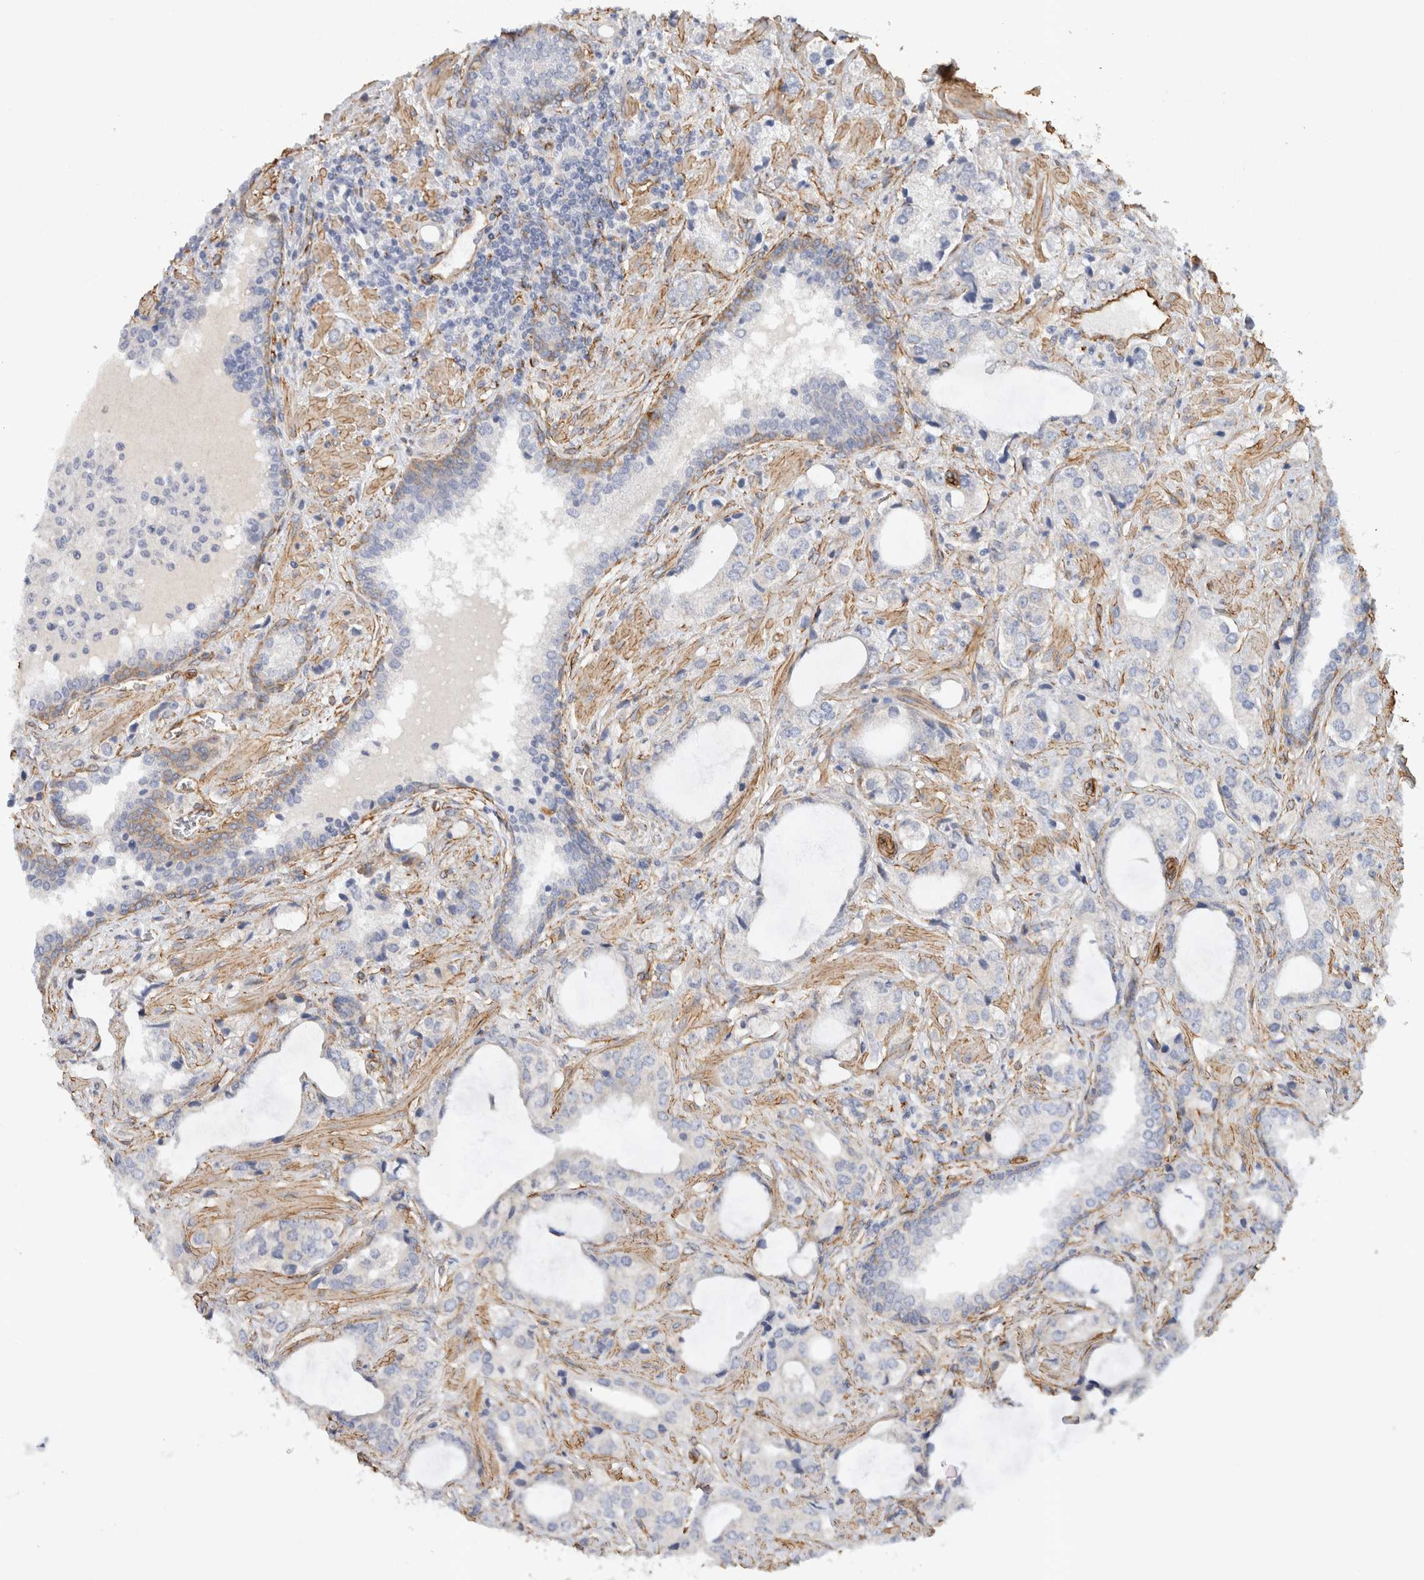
{"staining": {"intensity": "negative", "quantity": "none", "location": "none"}, "tissue": "prostate cancer", "cell_type": "Tumor cells", "image_type": "cancer", "snomed": [{"axis": "morphology", "description": "Adenocarcinoma, High grade"}, {"axis": "topography", "description": "Prostate"}], "caption": "Immunohistochemistry (IHC) image of prostate cancer stained for a protein (brown), which demonstrates no positivity in tumor cells.", "gene": "JMJD4", "patient": {"sex": "male", "age": 66}}